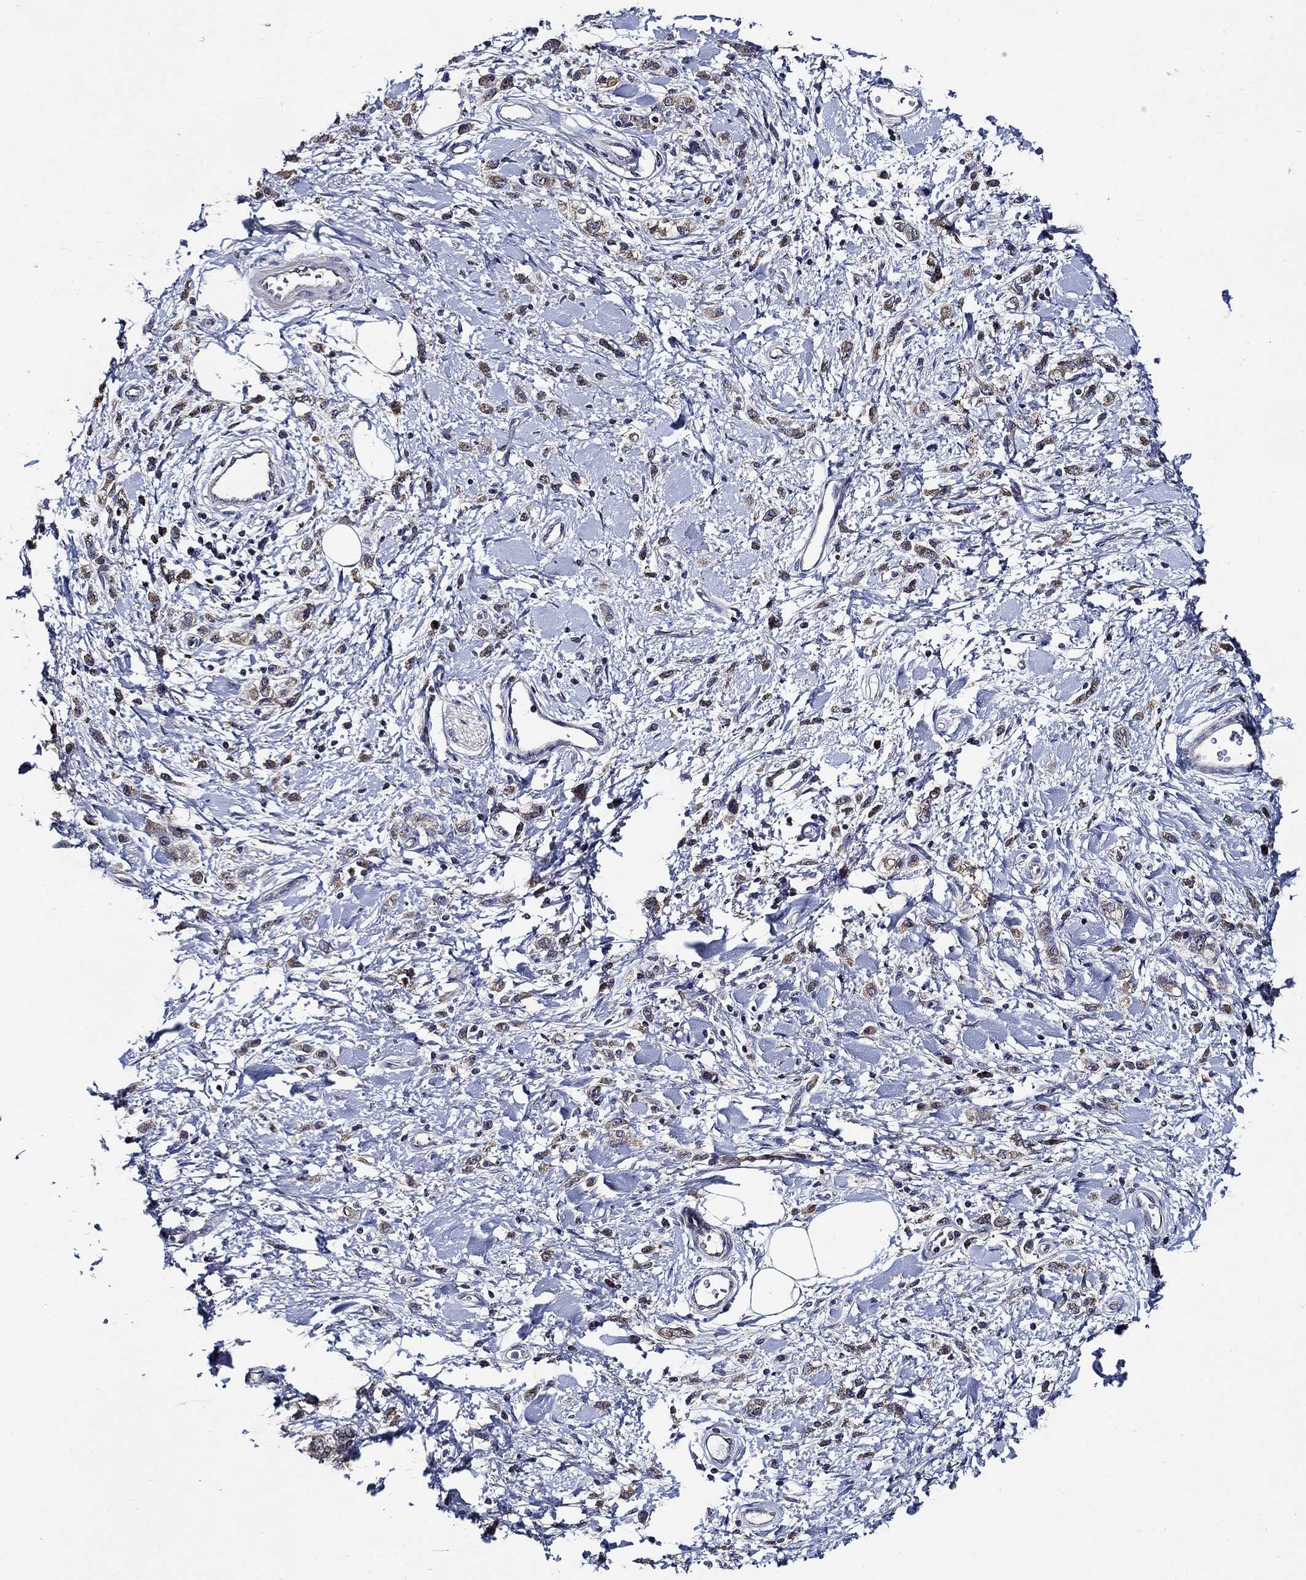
{"staining": {"intensity": "moderate", "quantity": "<25%", "location": "cytoplasmic/membranous"}, "tissue": "stomach cancer", "cell_type": "Tumor cells", "image_type": "cancer", "snomed": [{"axis": "morphology", "description": "Adenocarcinoma, NOS"}, {"axis": "topography", "description": "Stomach"}], "caption": "Human stomach cancer stained with a protein marker exhibits moderate staining in tumor cells.", "gene": "WDR53", "patient": {"sex": "male", "age": 77}}